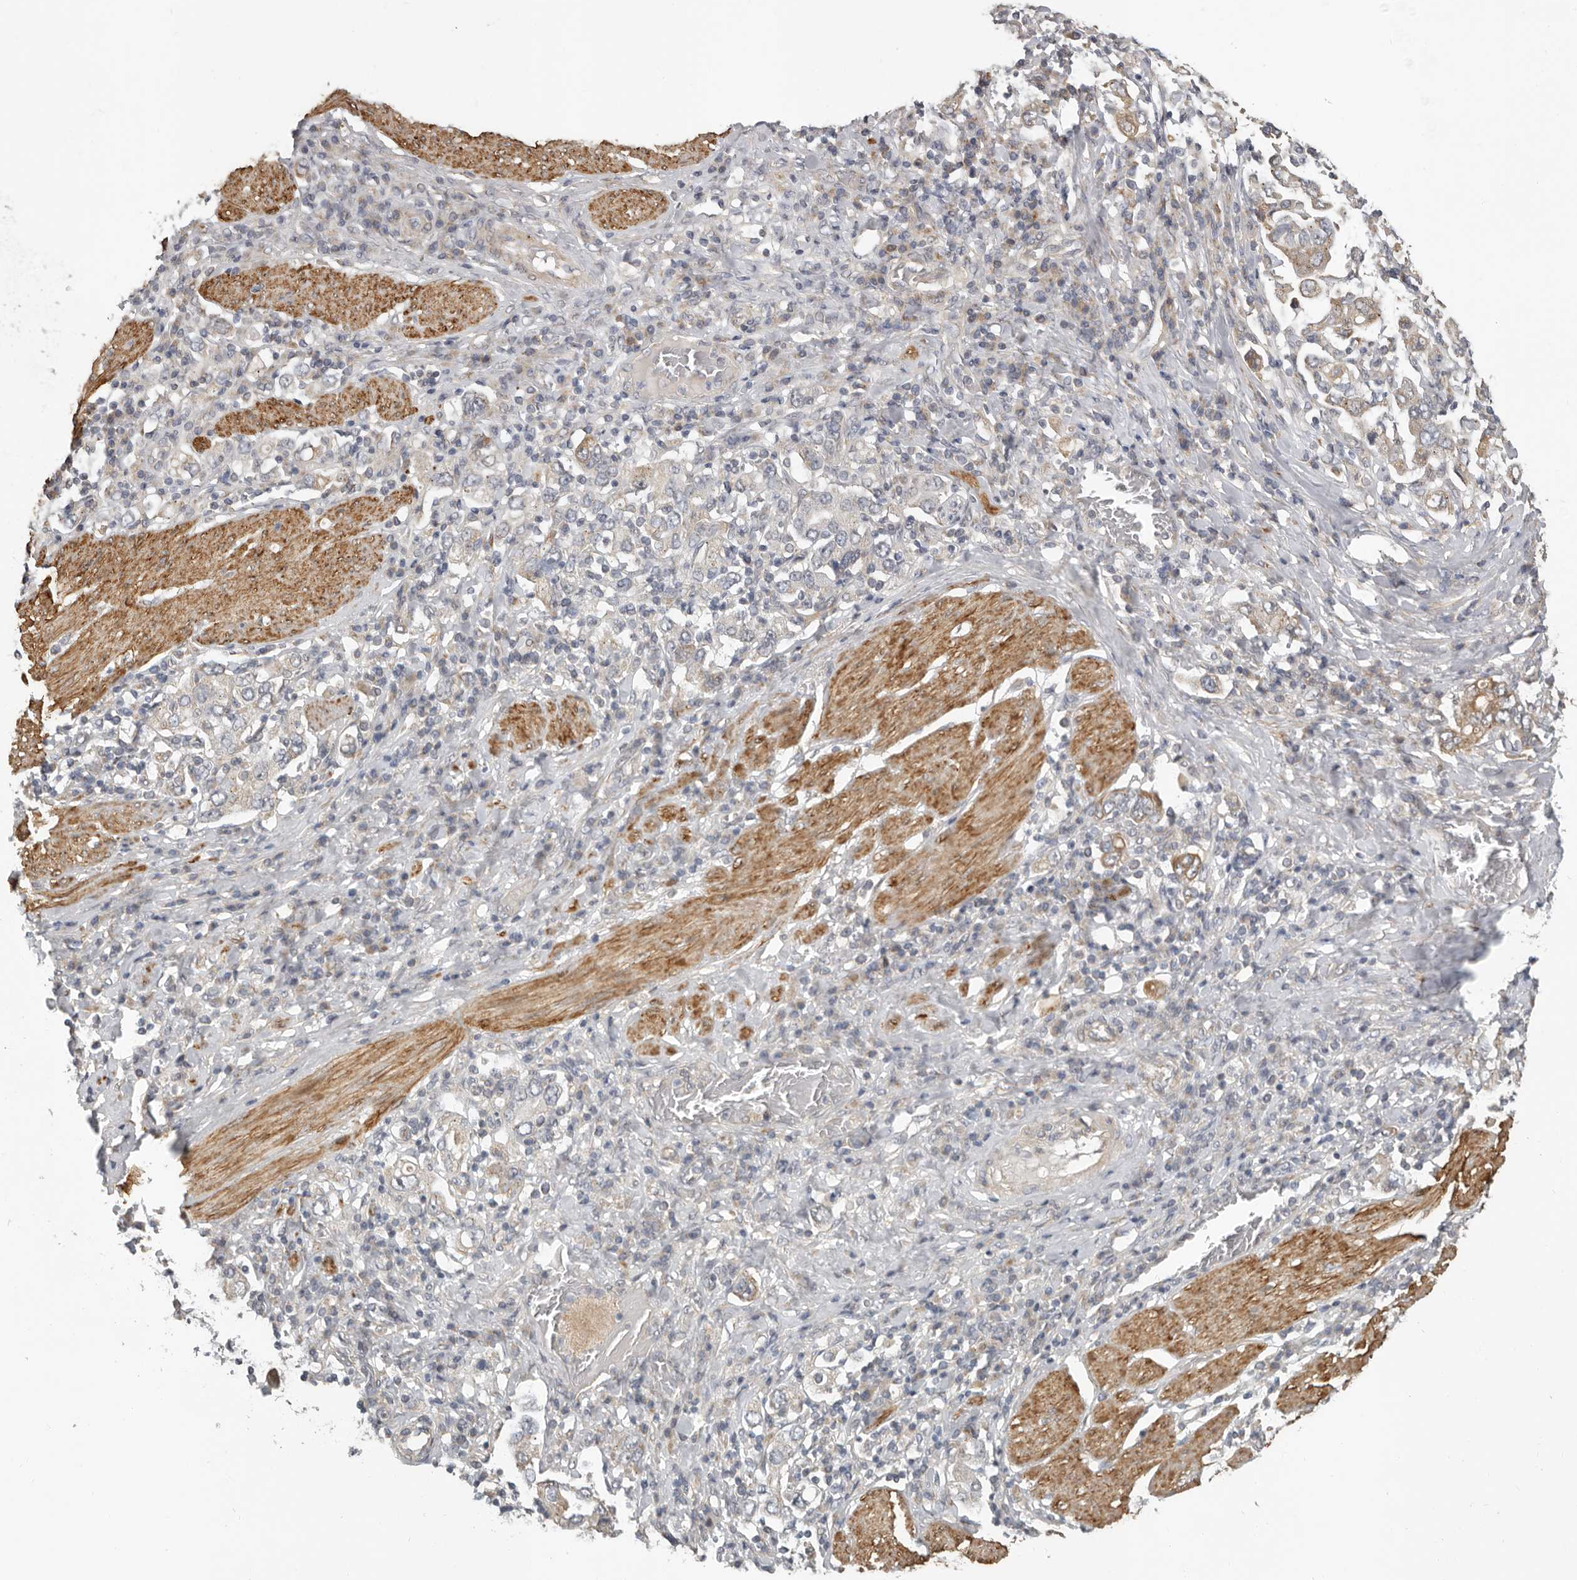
{"staining": {"intensity": "moderate", "quantity": "<25%", "location": "cytoplasmic/membranous"}, "tissue": "stomach cancer", "cell_type": "Tumor cells", "image_type": "cancer", "snomed": [{"axis": "morphology", "description": "Adenocarcinoma, NOS"}, {"axis": "topography", "description": "Stomach, upper"}], "caption": "About <25% of tumor cells in stomach adenocarcinoma demonstrate moderate cytoplasmic/membranous protein expression as visualized by brown immunohistochemical staining.", "gene": "UNK", "patient": {"sex": "male", "age": 62}}